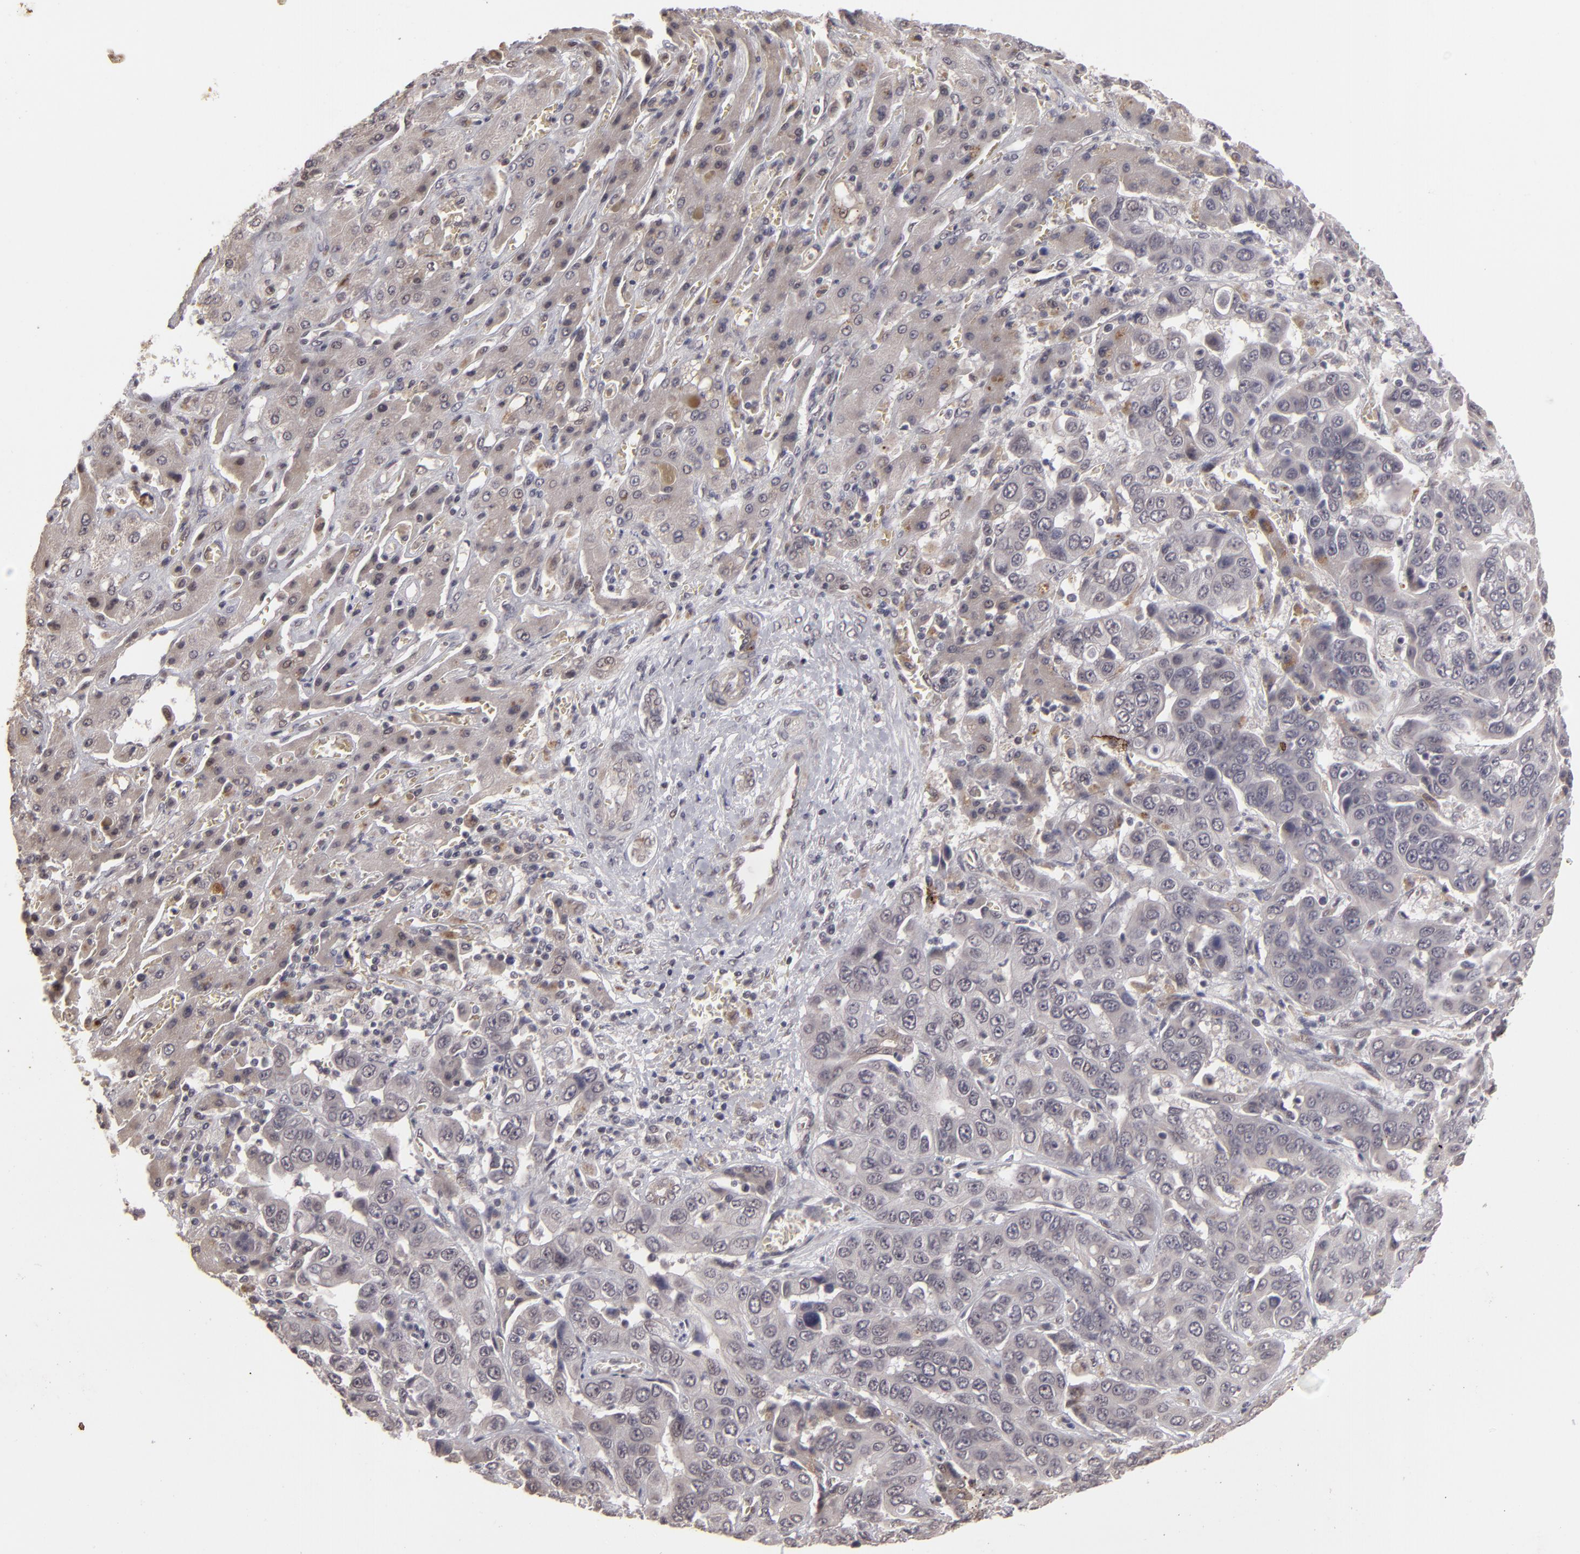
{"staining": {"intensity": "negative", "quantity": "none", "location": "none"}, "tissue": "liver cancer", "cell_type": "Tumor cells", "image_type": "cancer", "snomed": [{"axis": "morphology", "description": "Cholangiocarcinoma"}, {"axis": "topography", "description": "Liver"}], "caption": "High power microscopy histopathology image of an IHC photomicrograph of liver cancer (cholangiocarcinoma), revealing no significant expression in tumor cells.", "gene": "DFFA", "patient": {"sex": "female", "age": 52}}